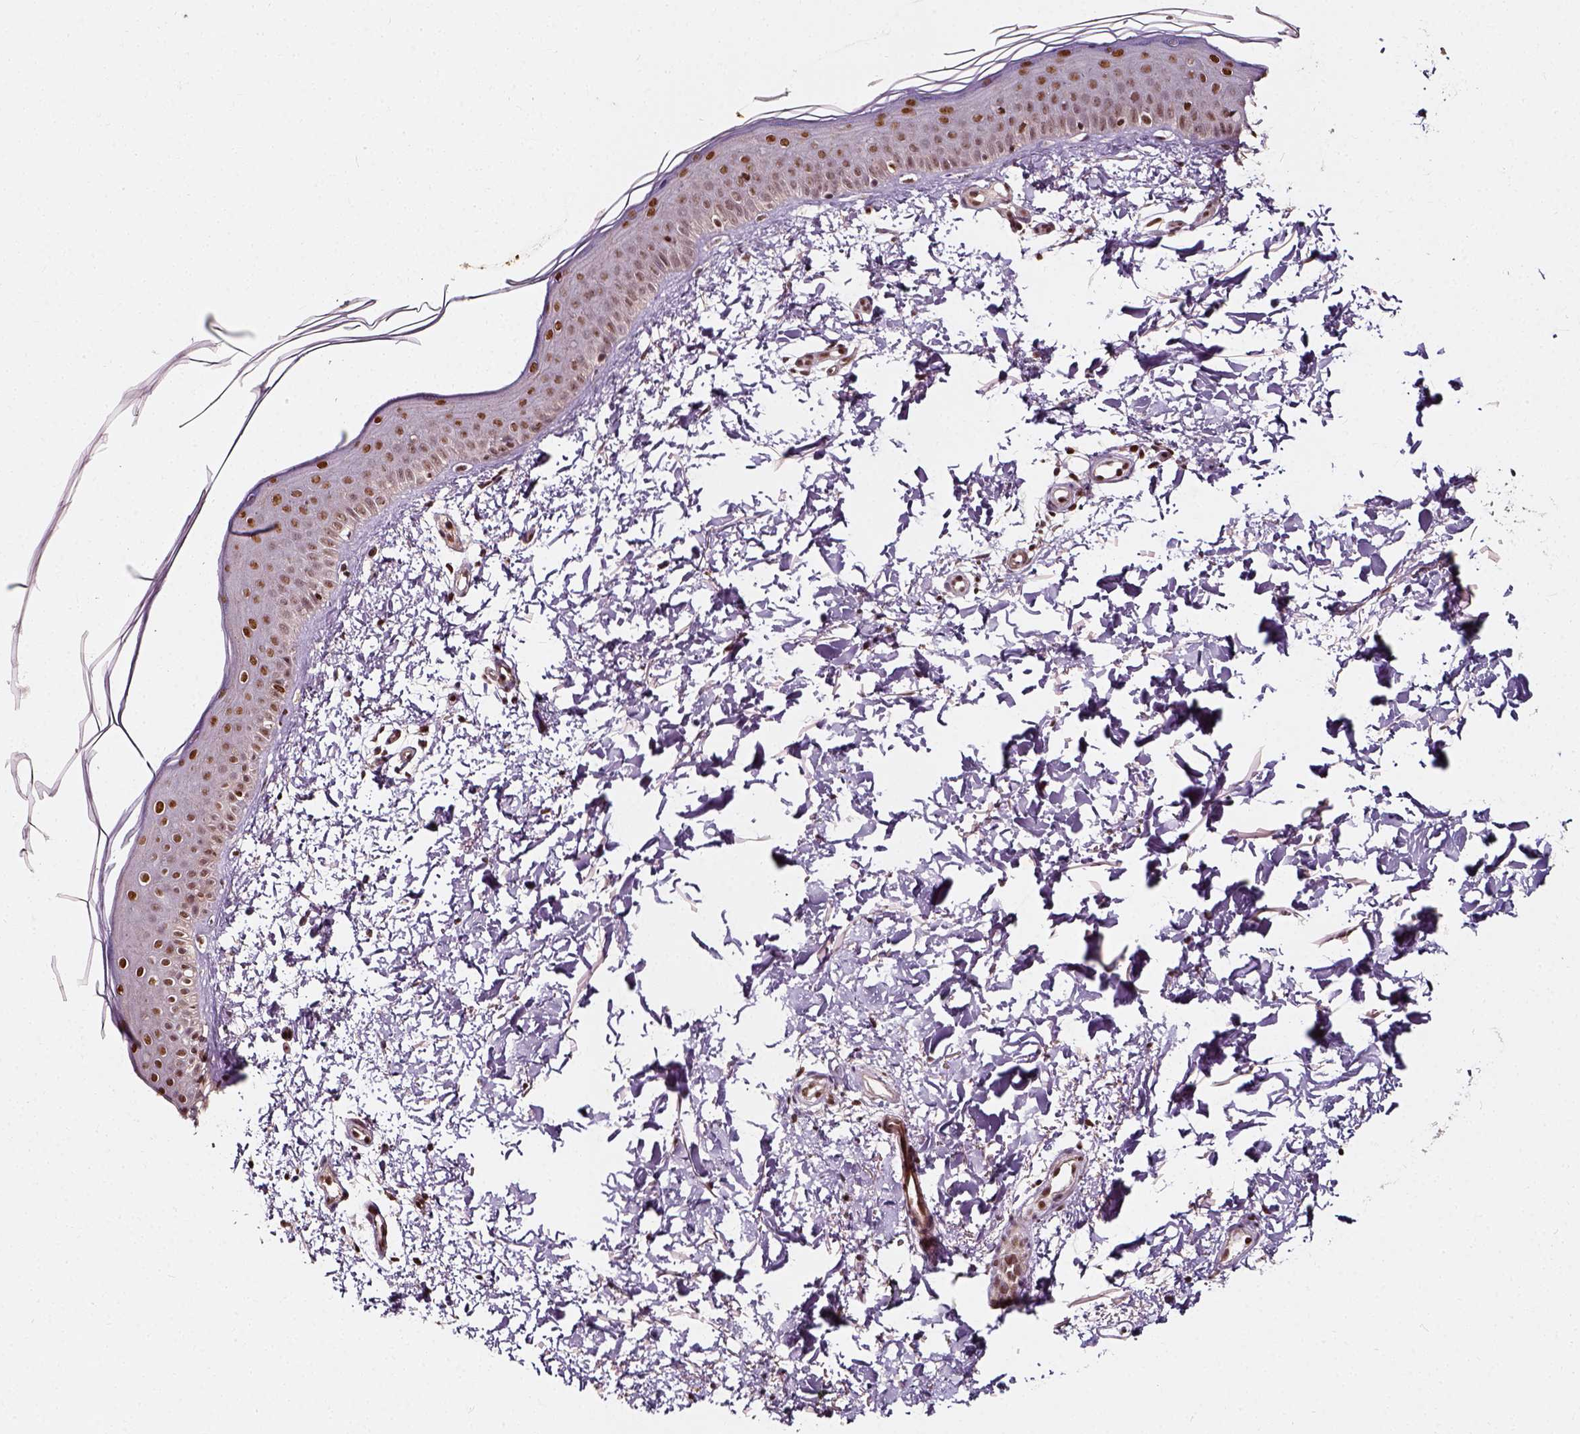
{"staining": {"intensity": "strong", "quantity": ">75%", "location": "nuclear"}, "tissue": "skin", "cell_type": "Fibroblasts", "image_type": "normal", "snomed": [{"axis": "morphology", "description": "Normal tissue, NOS"}, {"axis": "topography", "description": "Skin"}], "caption": "A histopathology image showing strong nuclear positivity in approximately >75% of fibroblasts in benign skin, as visualized by brown immunohistochemical staining.", "gene": "NACC1", "patient": {"sex": "female", "age": 62}}